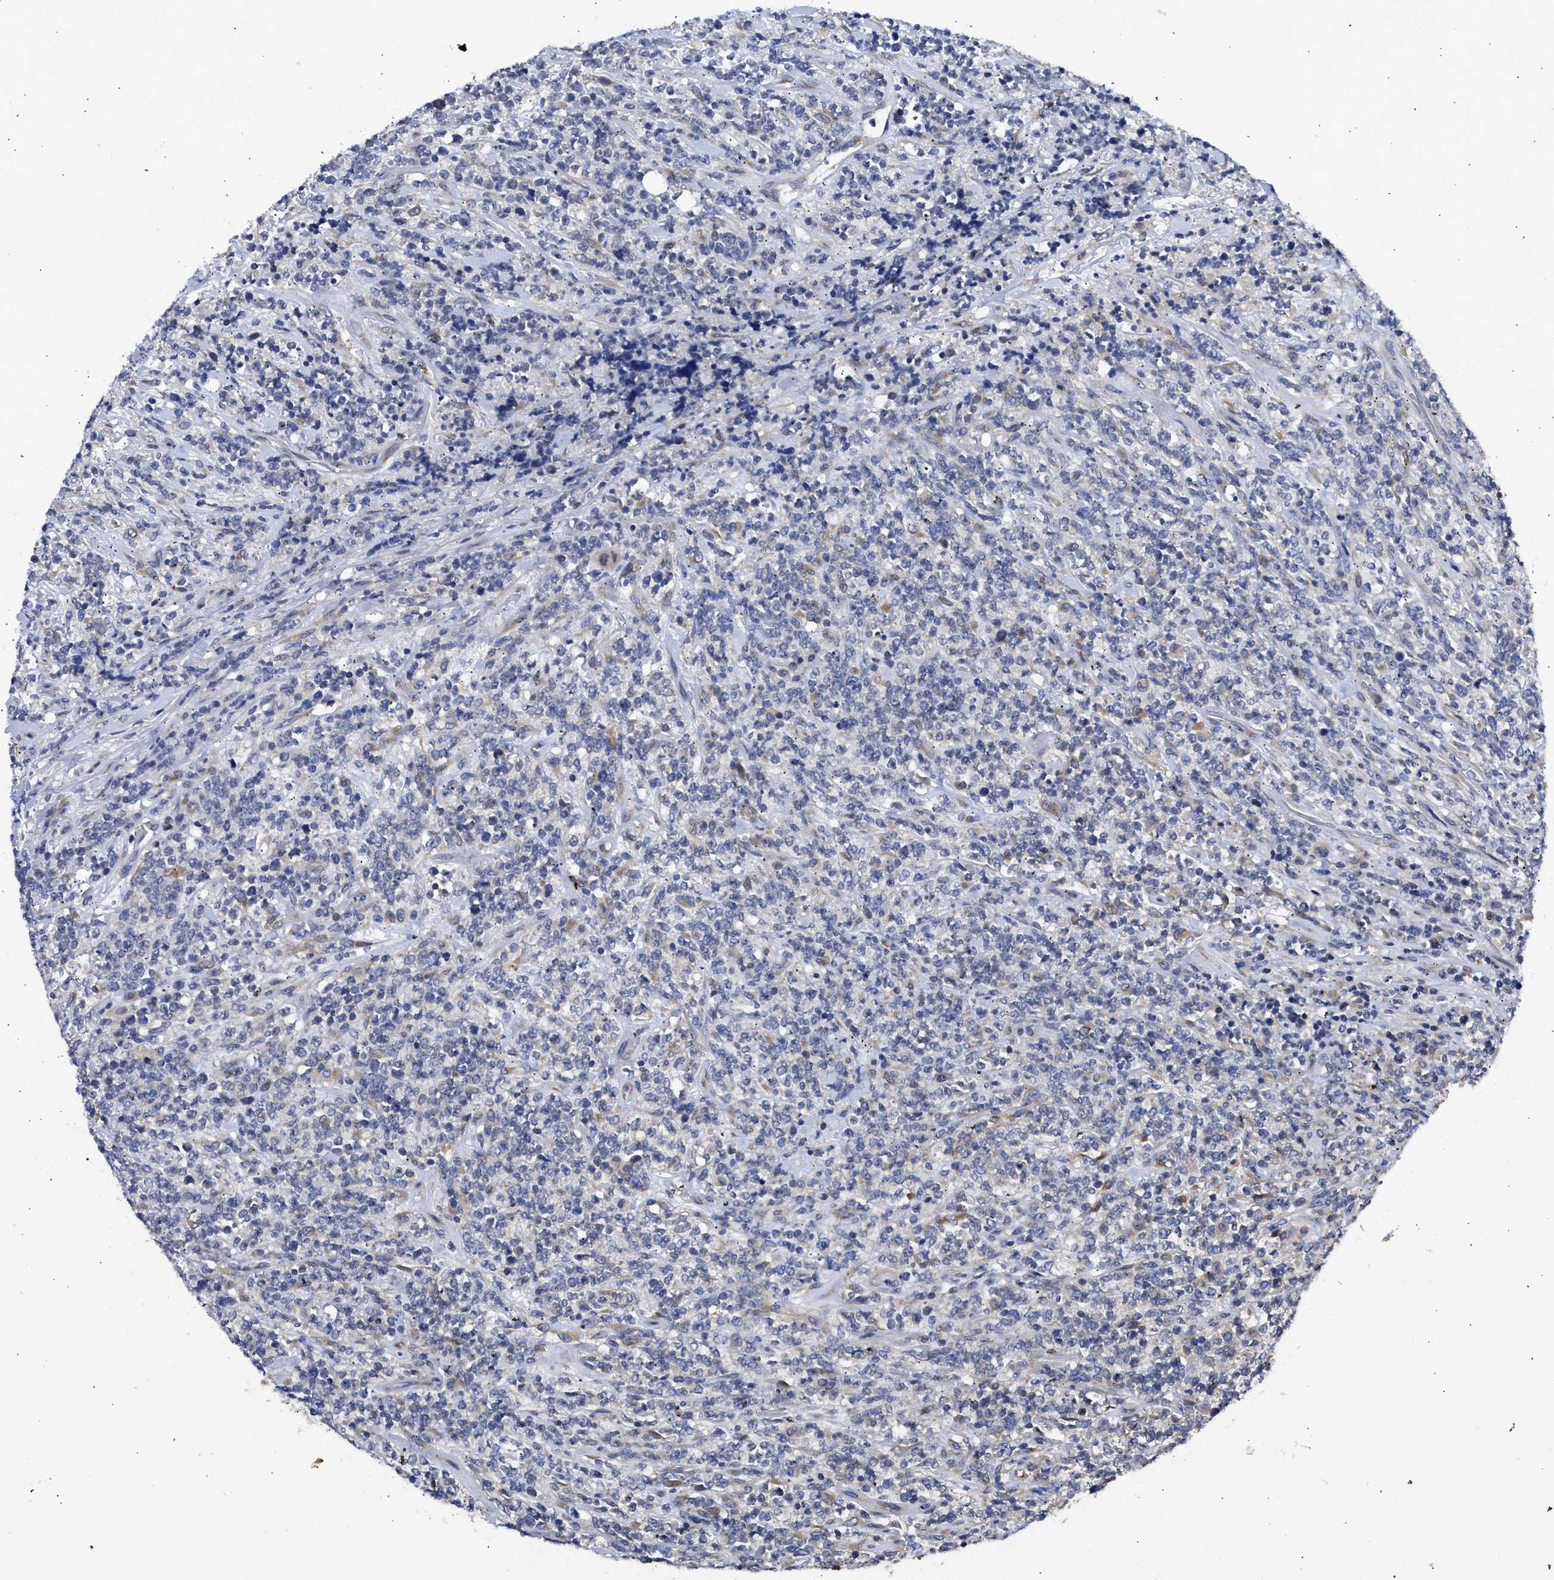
{"staining": {"intensity": "negative", "quantity": "none", "location": "none"}, "tissue": "lymphoma", "cell_type": "Tumor cells", "image_type": "cancer", "snomed": [{"axis": "morphology", "description": "Malignant lymphoma, non-Hodgkin's type, High grade"}, {"axis": "topography", "description": "Soft tissue"}], "caption": "The immunohistochemistry photomicrograph has no significant staining in tumor cells of high-grade malignant lymphoma, non-Hodgkin's type tissue.", "gene": "TMED1", "patient": {"sex": "male", "age": 18}}